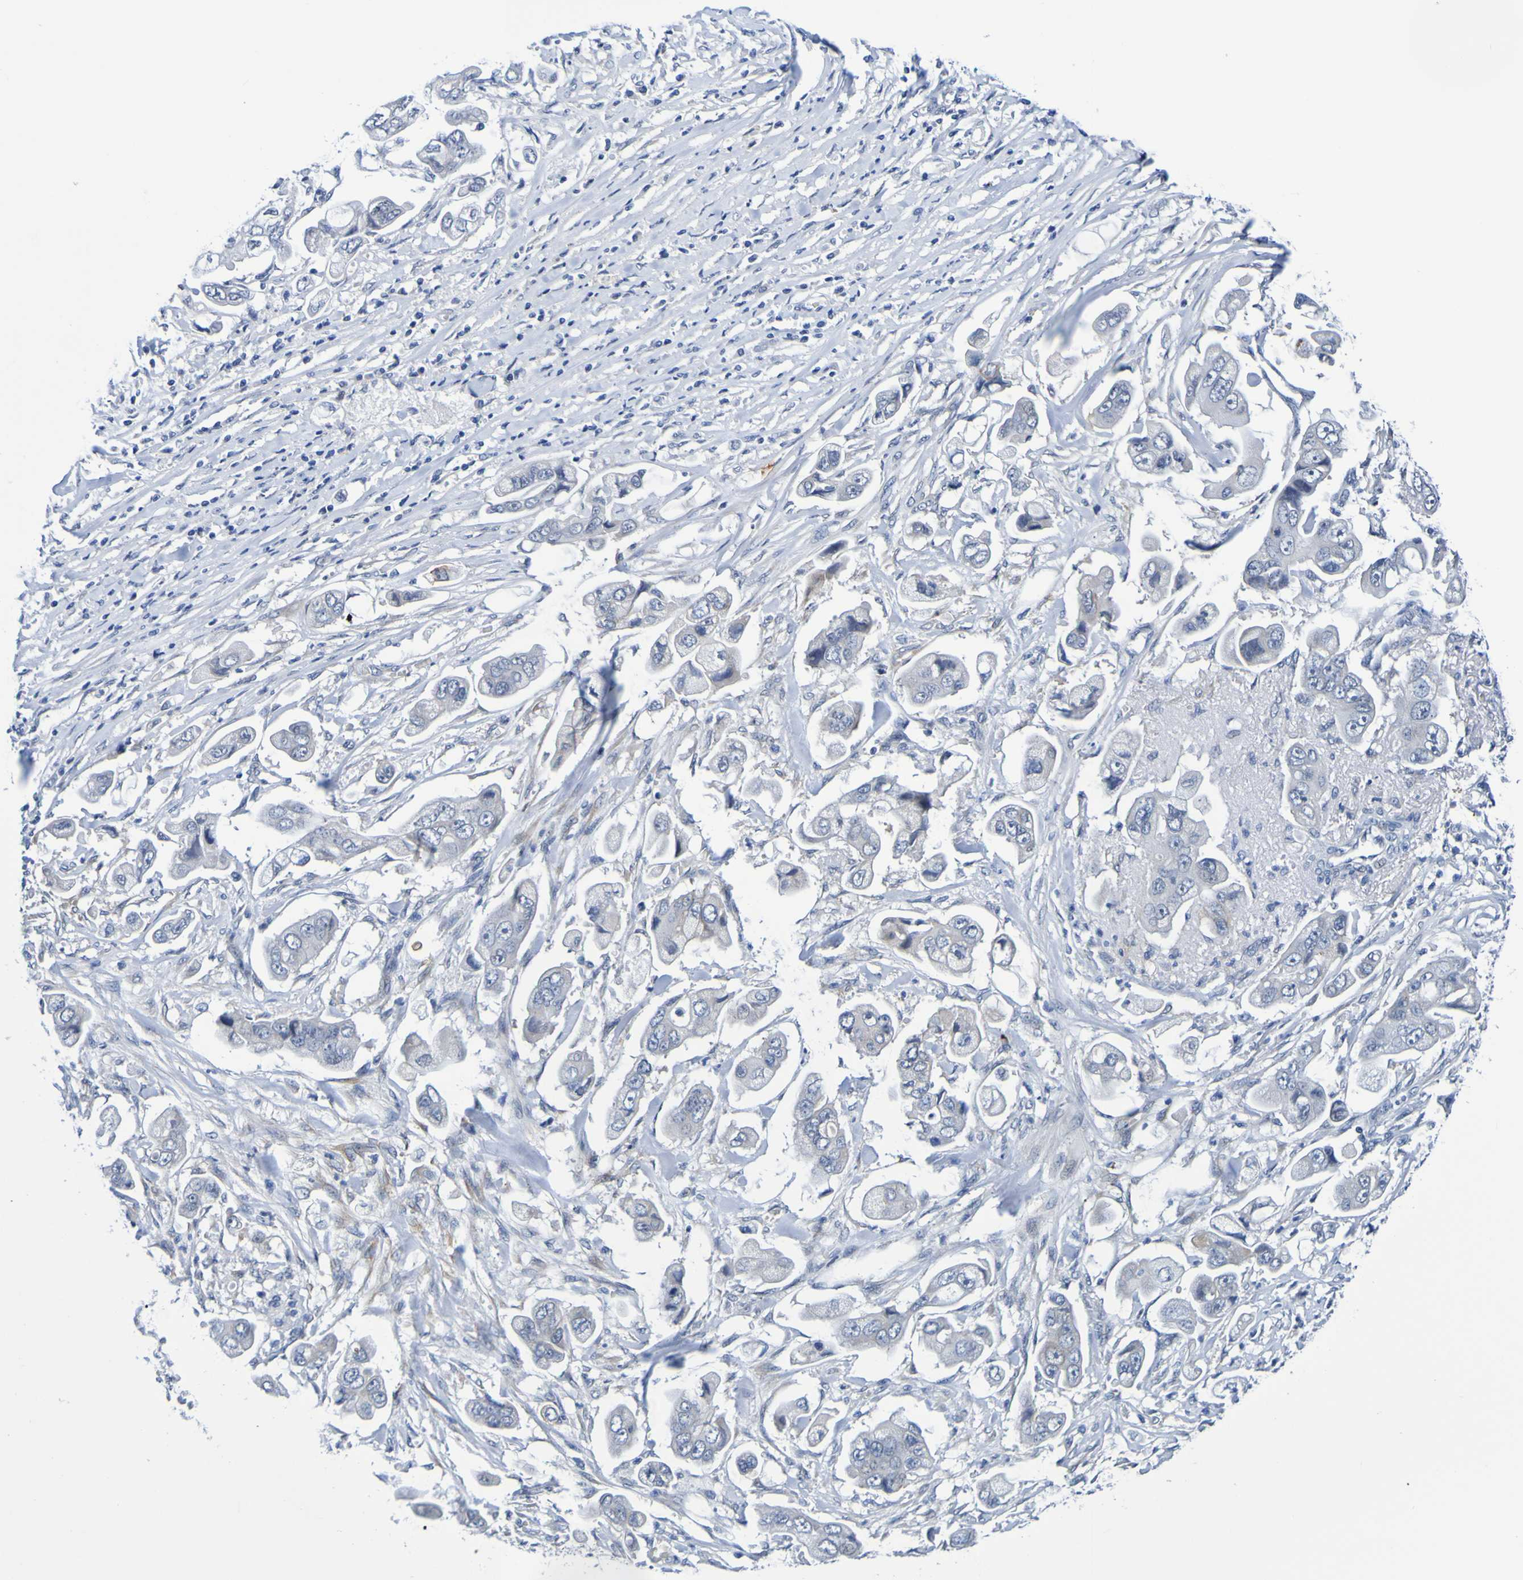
{"staining": {"intensity": "negative", "quantity": "none", "location": "none"}, "tissue": "stomach cancer", "cell_type": "Tumor cells", "image_type": "cancer", "snomed": [{"axis": "morphology", "description": "Adenocarcinoma, NOS"}, {"axis": "topography", "description": "Stomach"}], "caption": "This is an immunohistochemistry micrograph of human stomach cancer (adenocarcinoma). There is no staining in tumor cells.", "gene": "VMA21", "patient": {"sex": "male", "age": 62}}